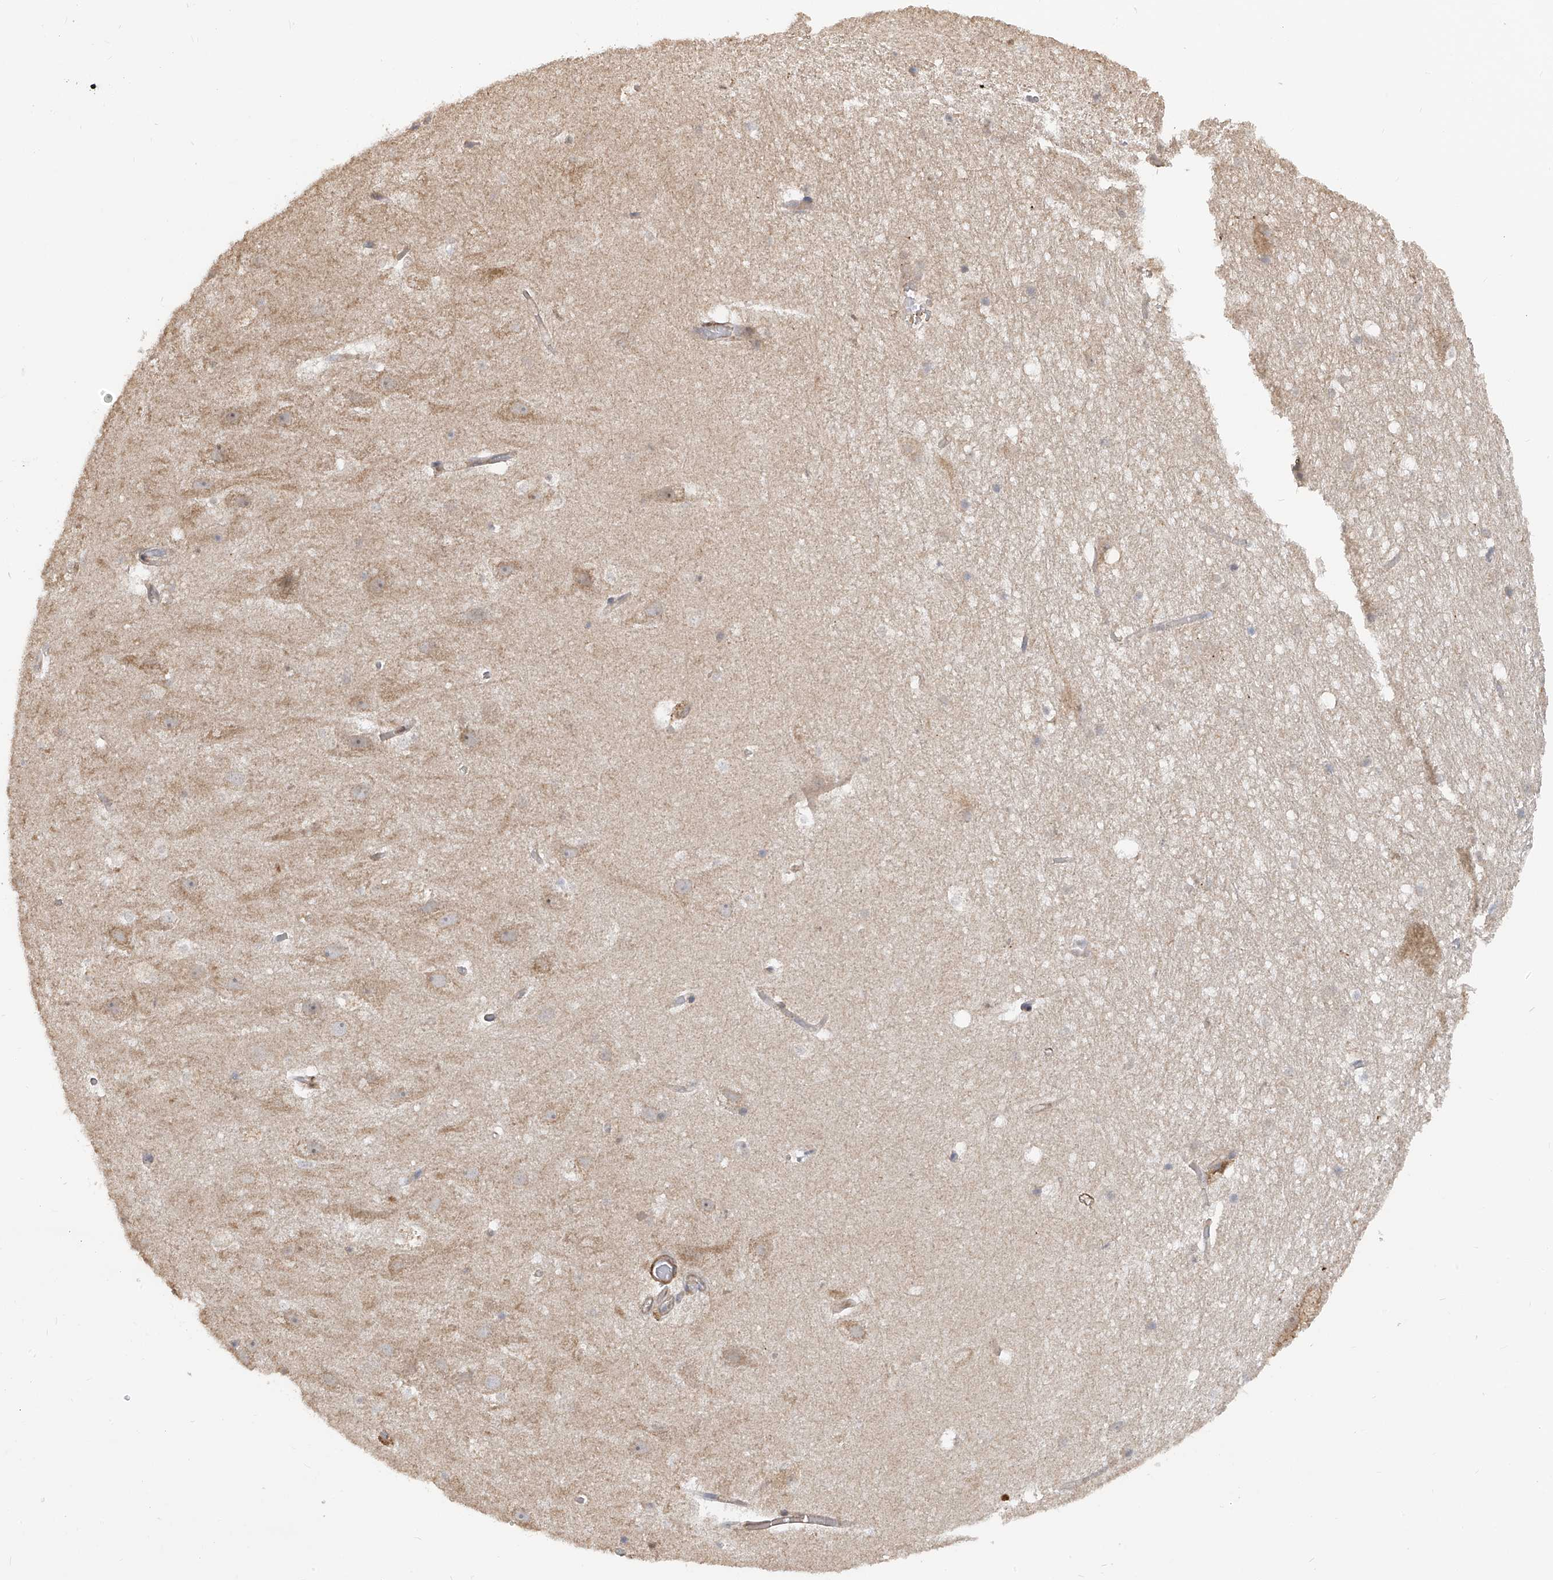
{"staining": {"intensity": "weak", "quantity": "<25%", "location": "cytoplasmic/membranous"}, "tissue": "hippocampus", "cell_type": "Glial cells", "image_type": "normal", "snomed": [{"axis": "morphology", "description": "Normal tissue, NOS"}, {"axis": "topography", "description": "Hippocampus"}], "caption": "DAB immunohistochemical staining of unremarkable human hippocampus shows no significant staining in glial cells. (DAB IHC, high magnification).", "gene": "ATAD2B", "patient": {"sex": "female", "age": 52}}